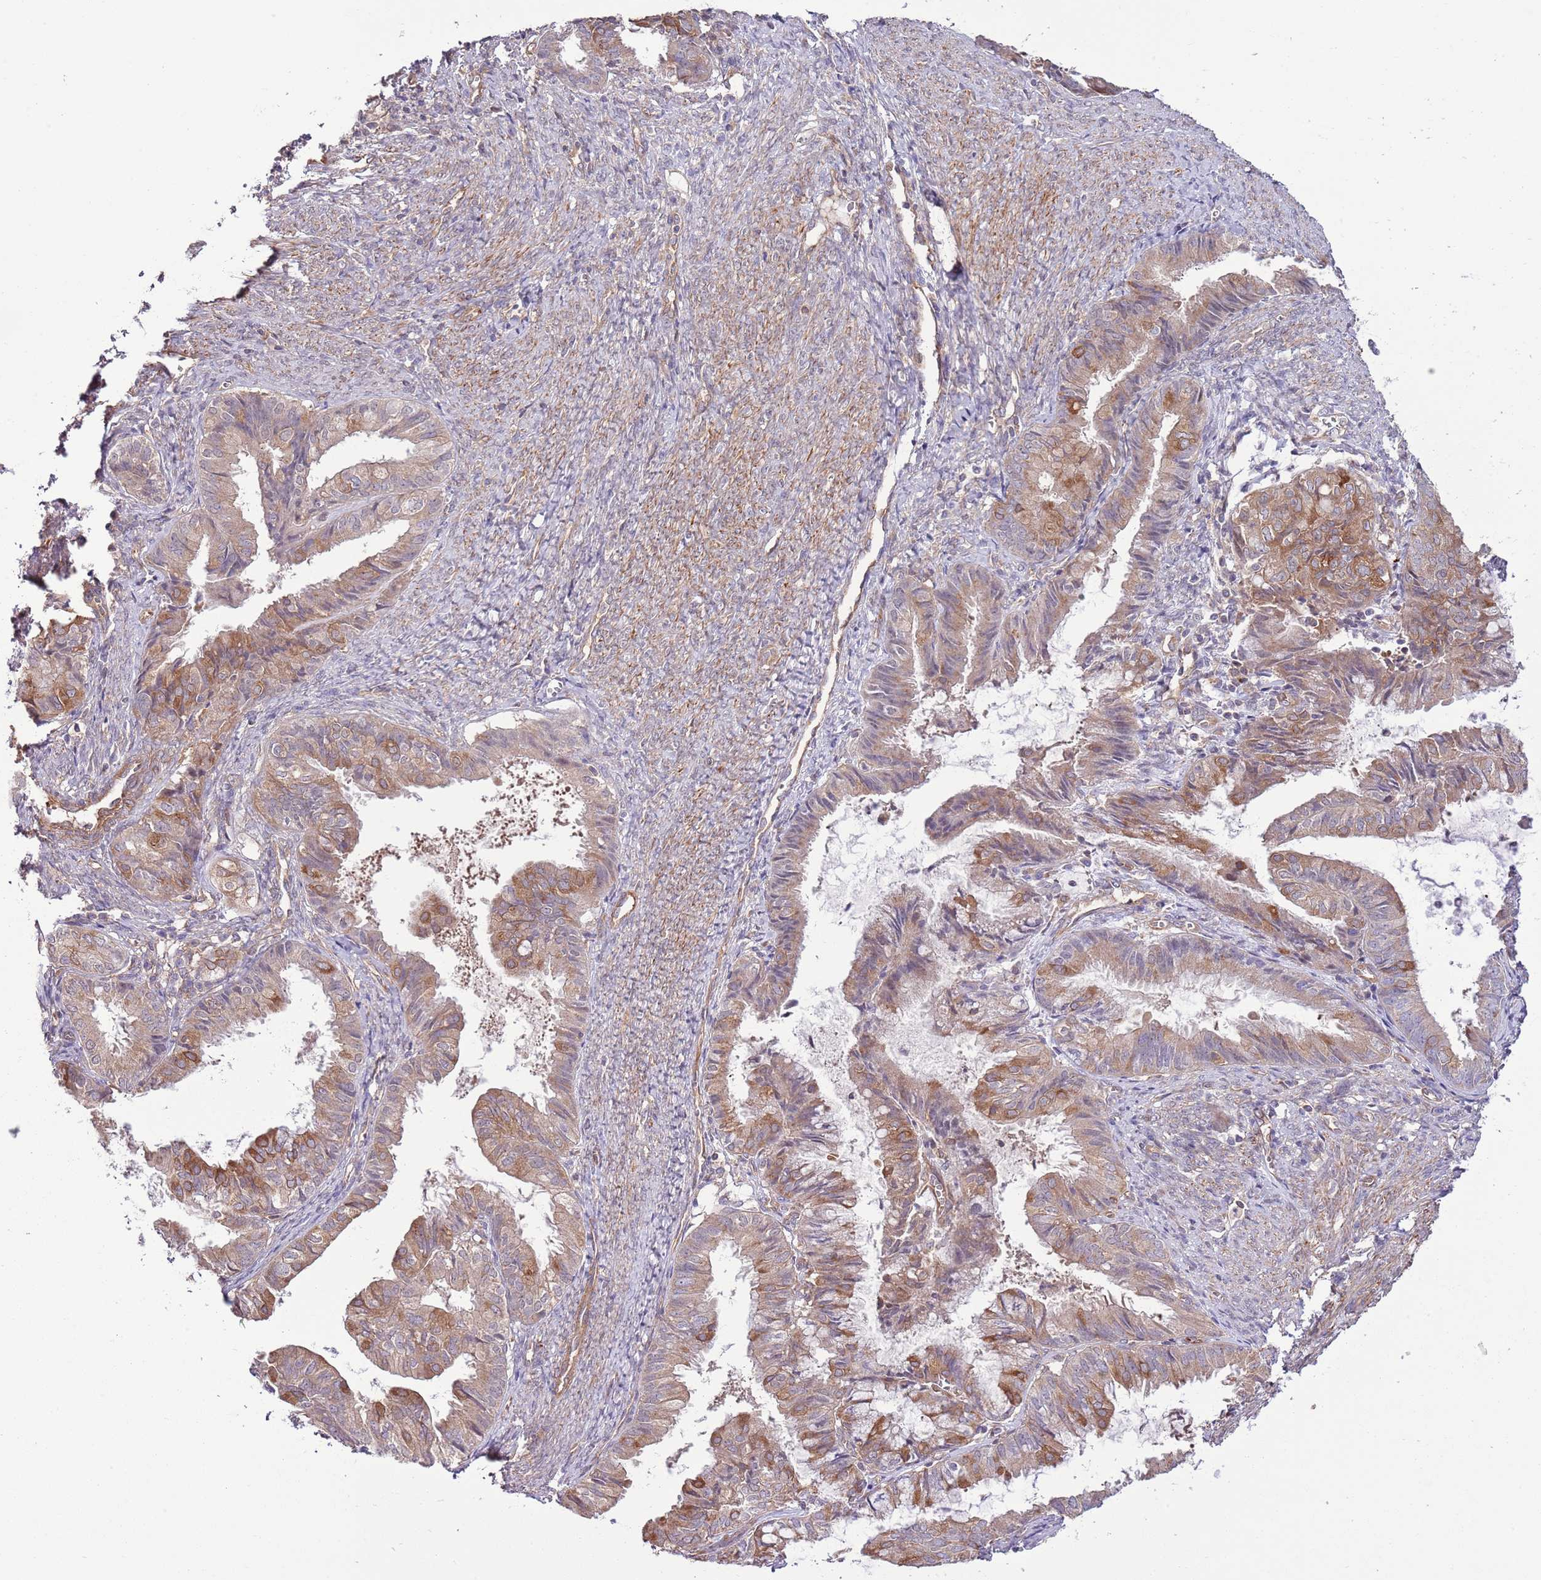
{"staining": {"intensity": "moderate", "quantity": "25%-75%", "location": "cytoplasmic/membranous"}, "tissue": "endometrial cancer", "cell_type": "Tumor cells", "image_type": "cancer", "snomed": [{"axis": "morphology", "description": "Adenocarcinoma, NOS"}, {"axis": "topography", "description": "Endometrium"}], "caption": "Immunohistochemical staining of endometrial cancer reveals medium levels of moderate cytoplasmic/membranous positivity in about 25%-75% of tumor cells. (Brightfield microscopy of DAB IHC at high magnification).", "gene": "LPIN2", "patient": {"sex": "female", "age": 86}}